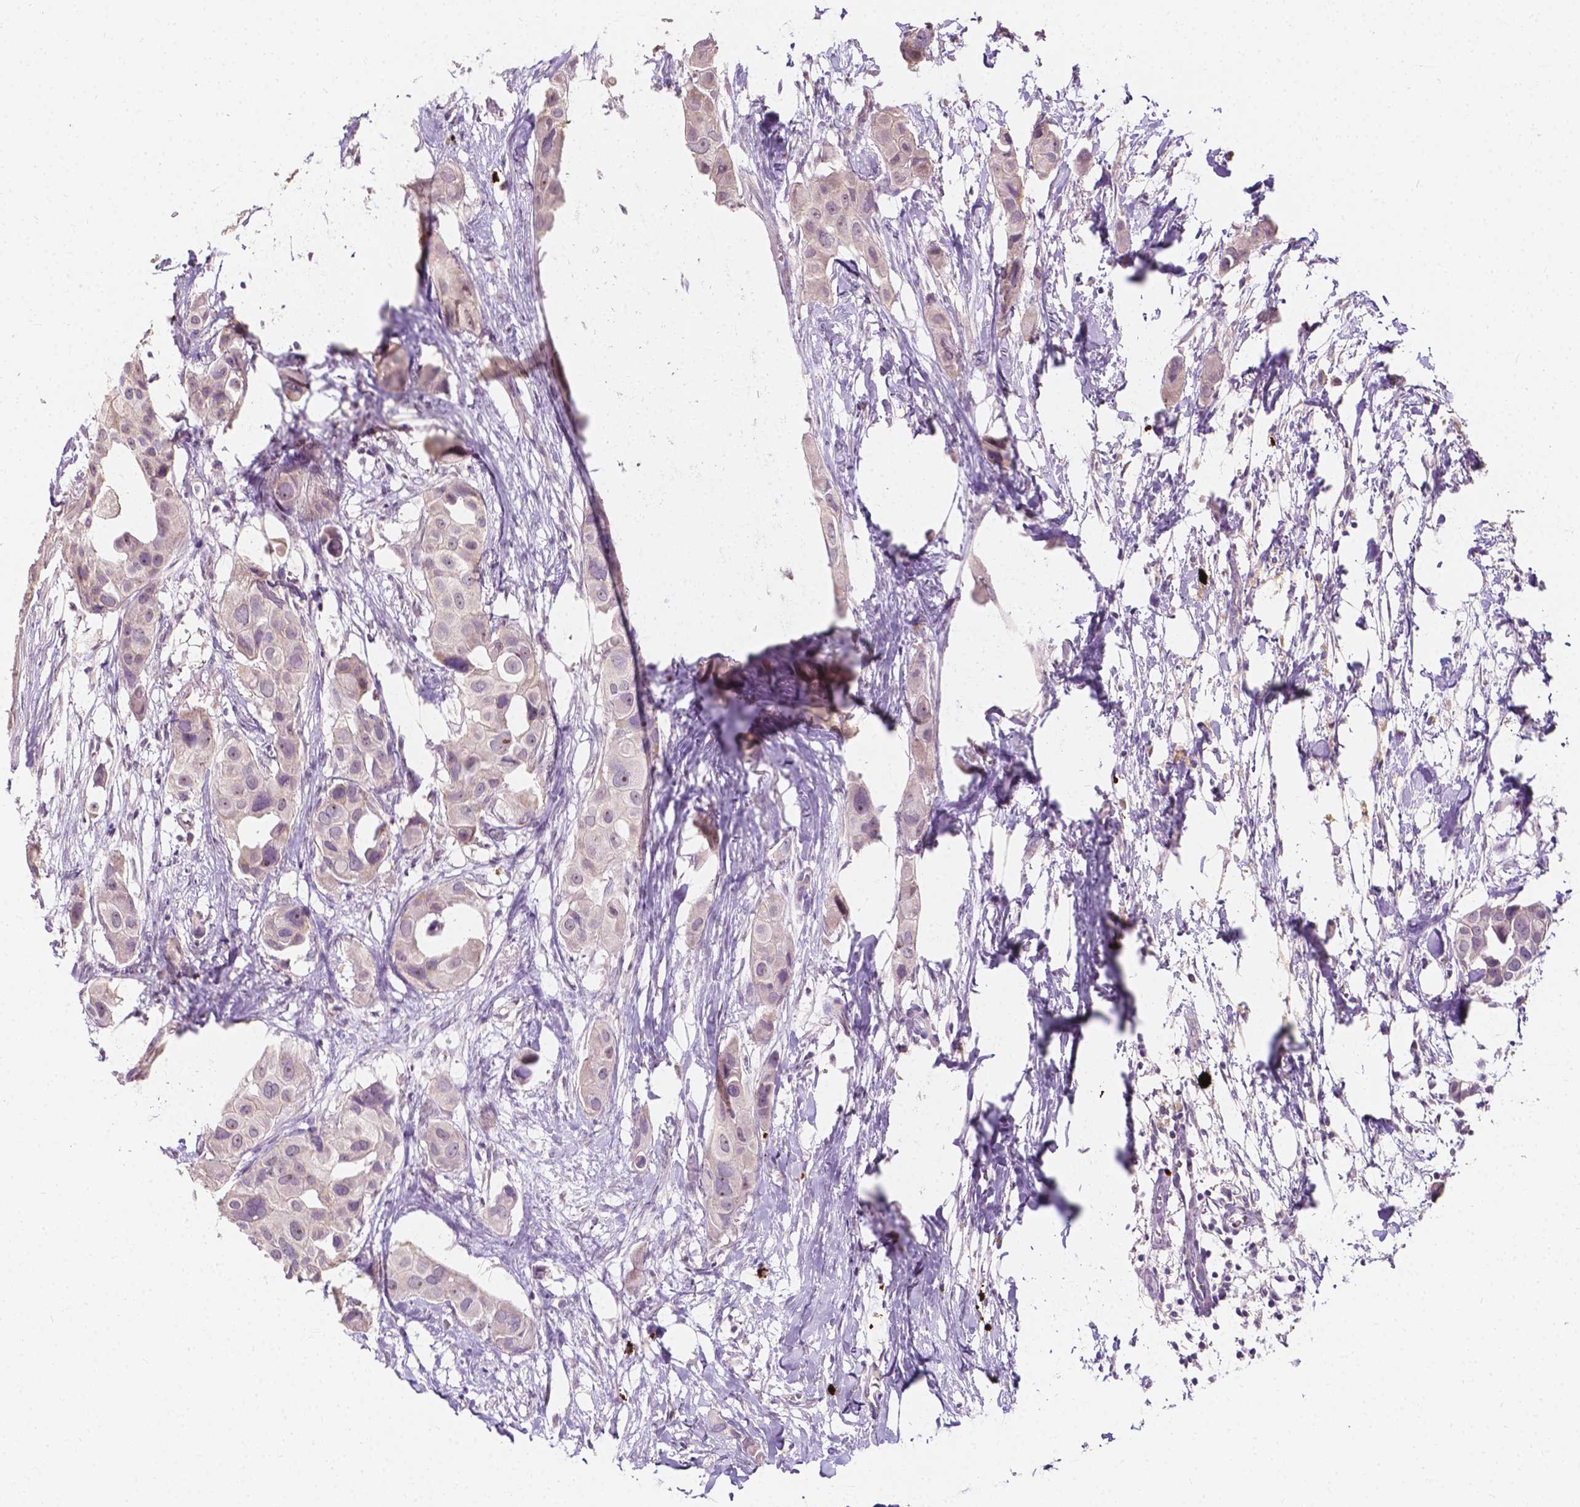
{"staining": {"intensity": "weak", "quantity": "<25%", "location": "cytoplasmic/membranous,nuclear"}, "tissue": "breast cancer", "cell_type": "Tumor cells", "image_type": "cancer", "snomed": [{"axis": "morphology", "description": "Duct carcinoma"}, {"axis": "topography", "description": "Breast"}], "caption": "A histopathology image of human breast infiltrating ductal carcinoma is negative for staining in tumor cells. (Stains: DAB IHC with hematoxylin counter stain, Microscopy: brightfield microscopy at high magnification).", "gene": "SIRT2", "patient": {"sex": "female", "age": 38}}